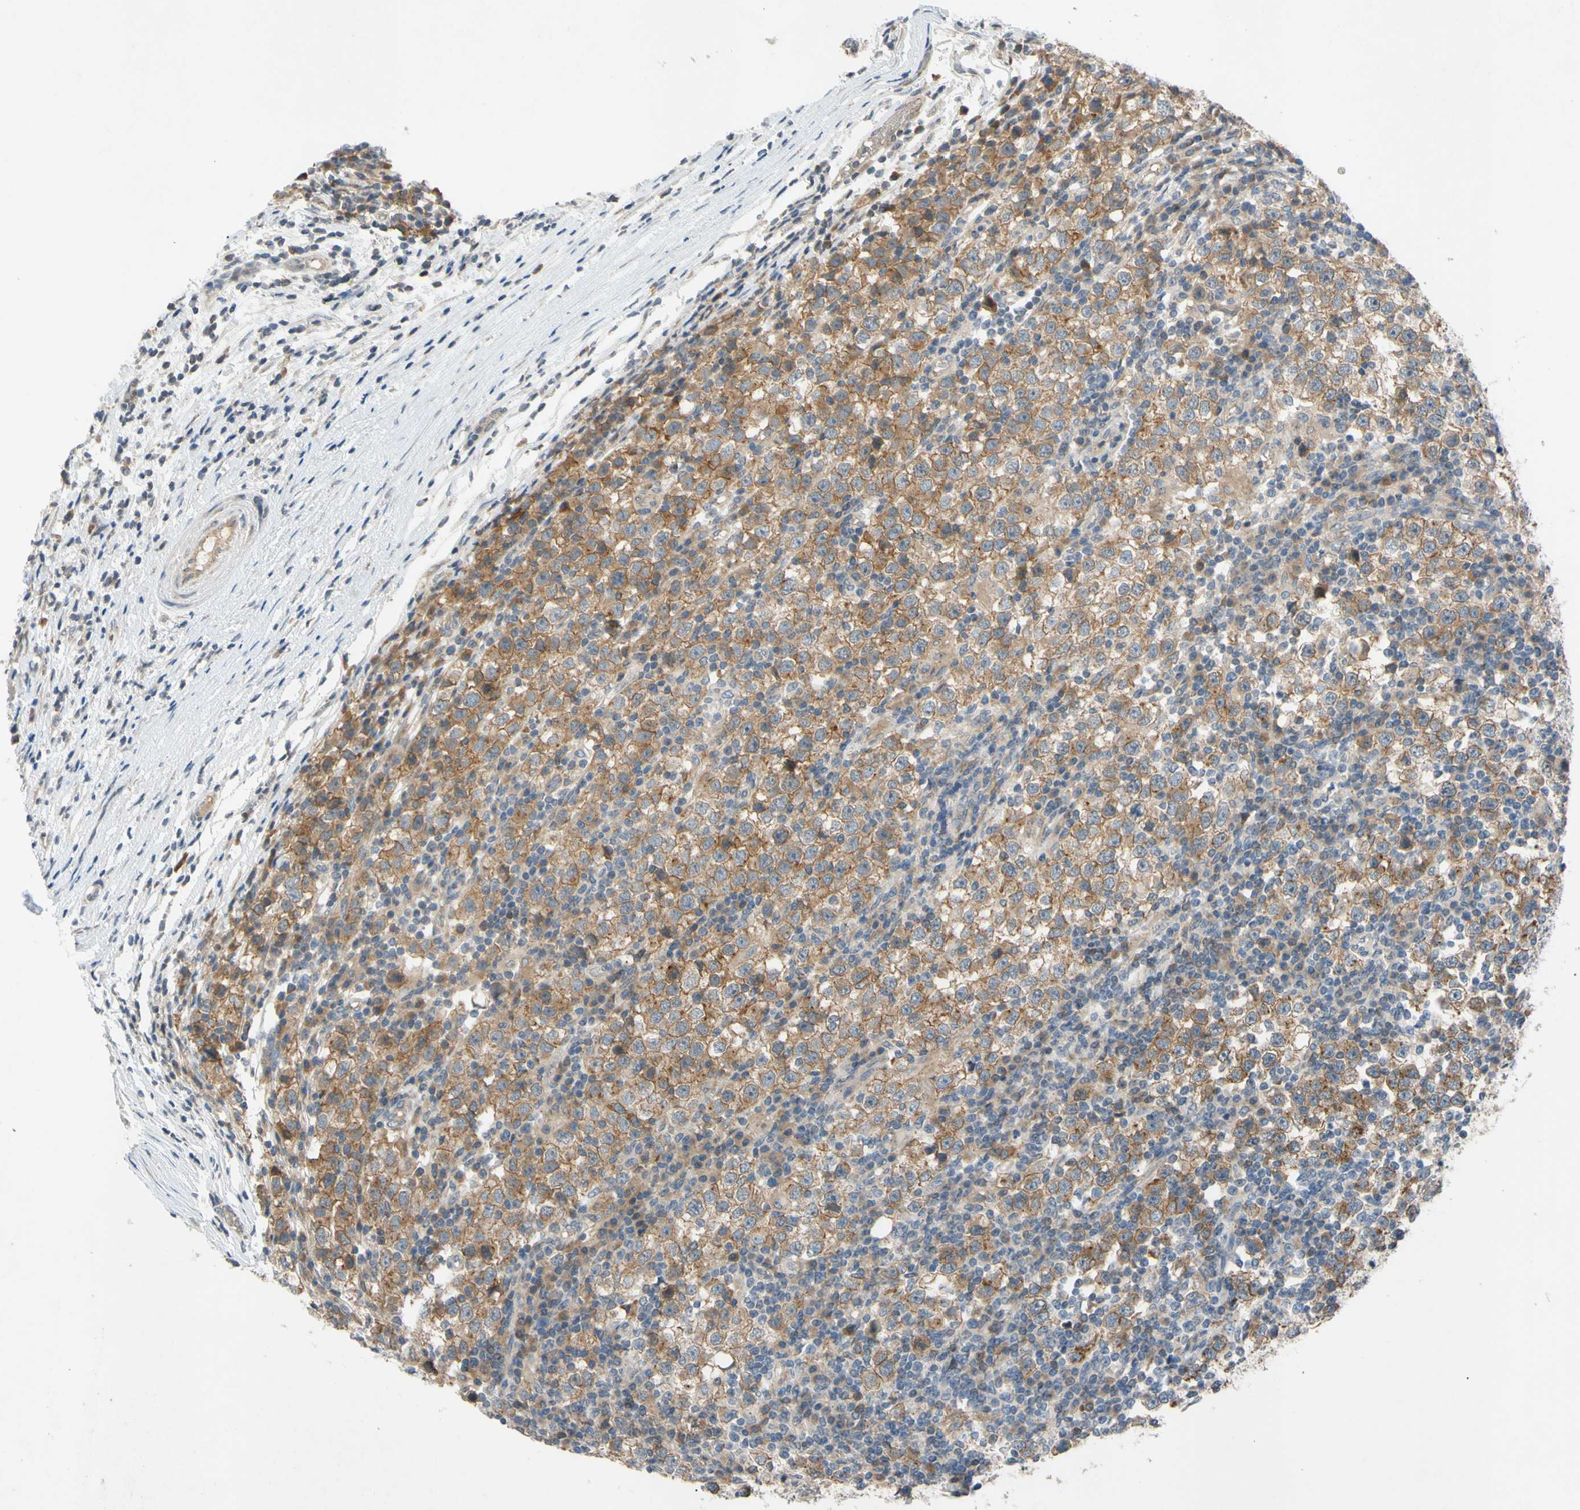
{"staining": {"intensity": "weak", "quantity": ">75%", "location": "cytoplasmic/membranous"}, "tissue": "testis cancer", "cell_type": "Tumor cells", "image_type": "cancer", "snomed": [{"axis": "morphology", "description": "Seminoma, NOS"}, {"axis": "topography", "description": "Testis"}], "caption": "Seminoma (testis) stained with DAB (3,3'-diaminobenzidine) immunohistochemistry (IHC) displays low levels of weak cytoplasmic/membranous positivity in about >75% of tumor cells.", "gene": "ADD2", "patient": {"sex": "male", "age": 65}}